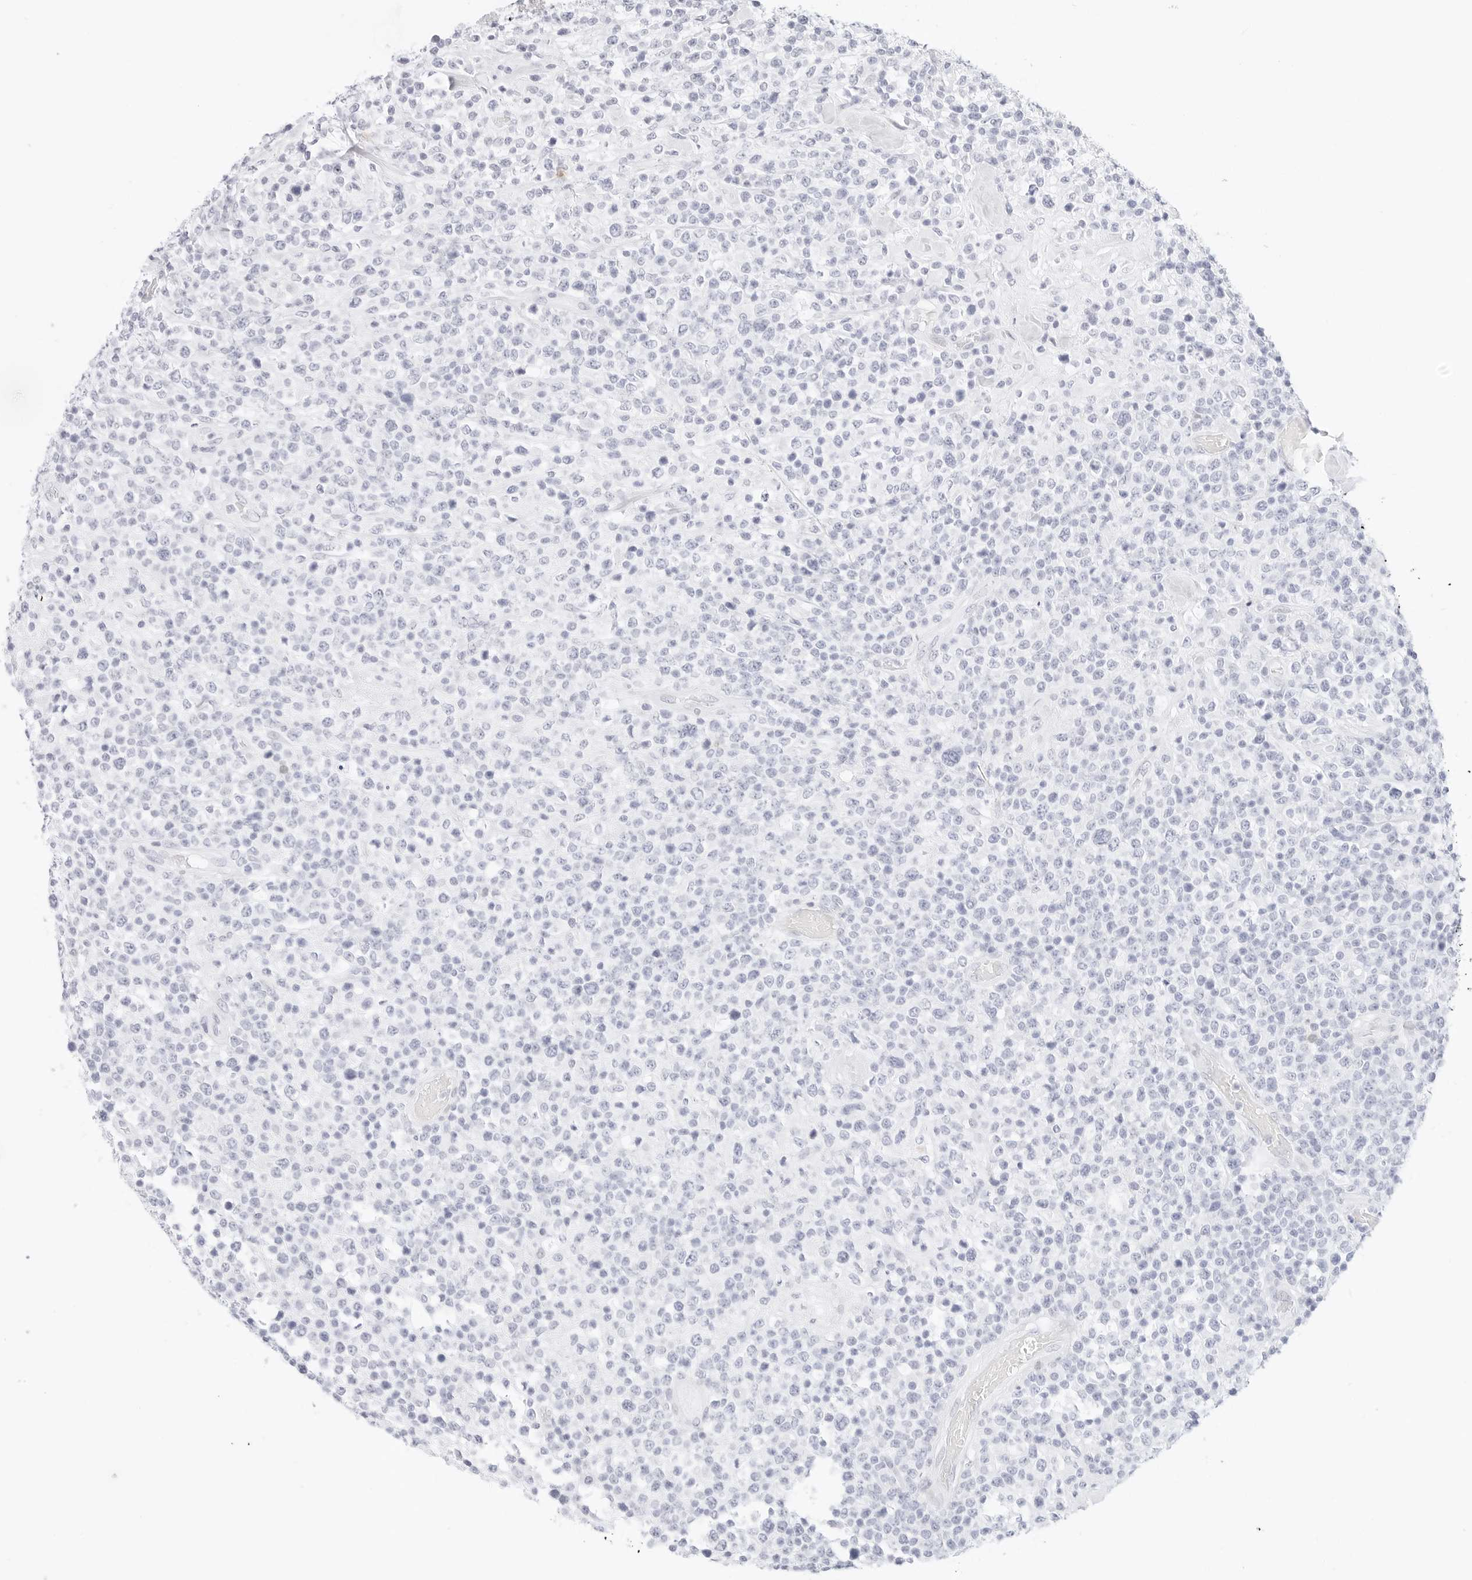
{"staining": {"intensity": "negative", "quantity": "none", "location": "none"}, "tissue": "lymphoma", "cell_type": "Tumor cells", "image_type": "cancer", "snomed": [{"axis": "morphology", "description": "Malignant lymphoma, non-Hodgkin's type, High grade"}, {"axis": "topography", "description": "Colon"}], "caption": "An image of human lymphoma is negative for staining in tumor cells.", "gene": "CDH1", "patient": {"sex": "female", "age": 53}}